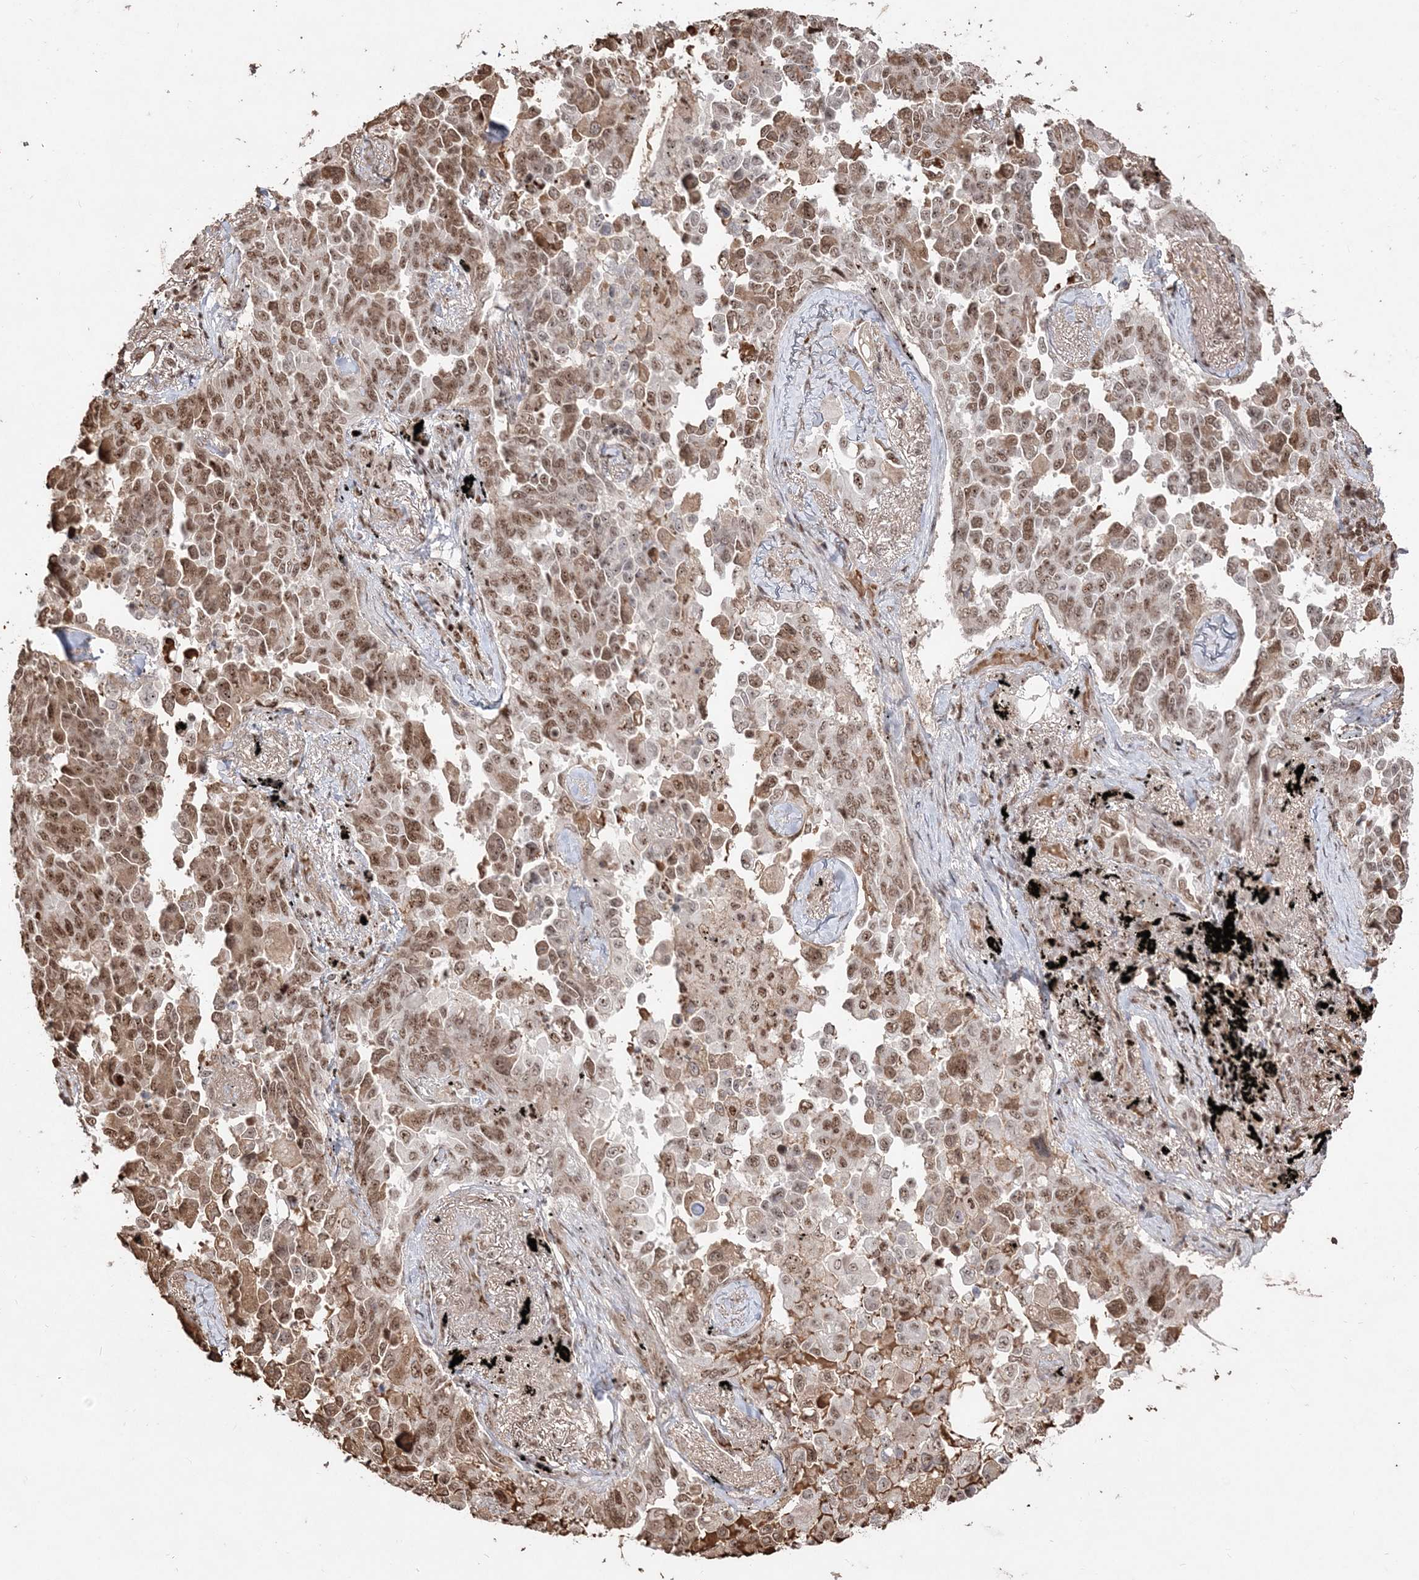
{"staining": {"intensity": "moderate", "quantity": ">75%", "location": "nuclear"}, "tissue": "lung cancer", "cell_type": "Tumor cells", "image_type": "cancer", "snomed": [{"axis": "morphology", "description": "Adenocarcinoma, NOS"}, {"axis": "topography", "description": "Lung"}], "caption": "Immunohistochemistry (IHC) of lung cancer (adenocarcinoma) exhibits medium levels of moderate nuclear positivity in approximately >75% of tumor cells.", "gene": "RBM17", "patient": {"sex": "female", "age": 67}}